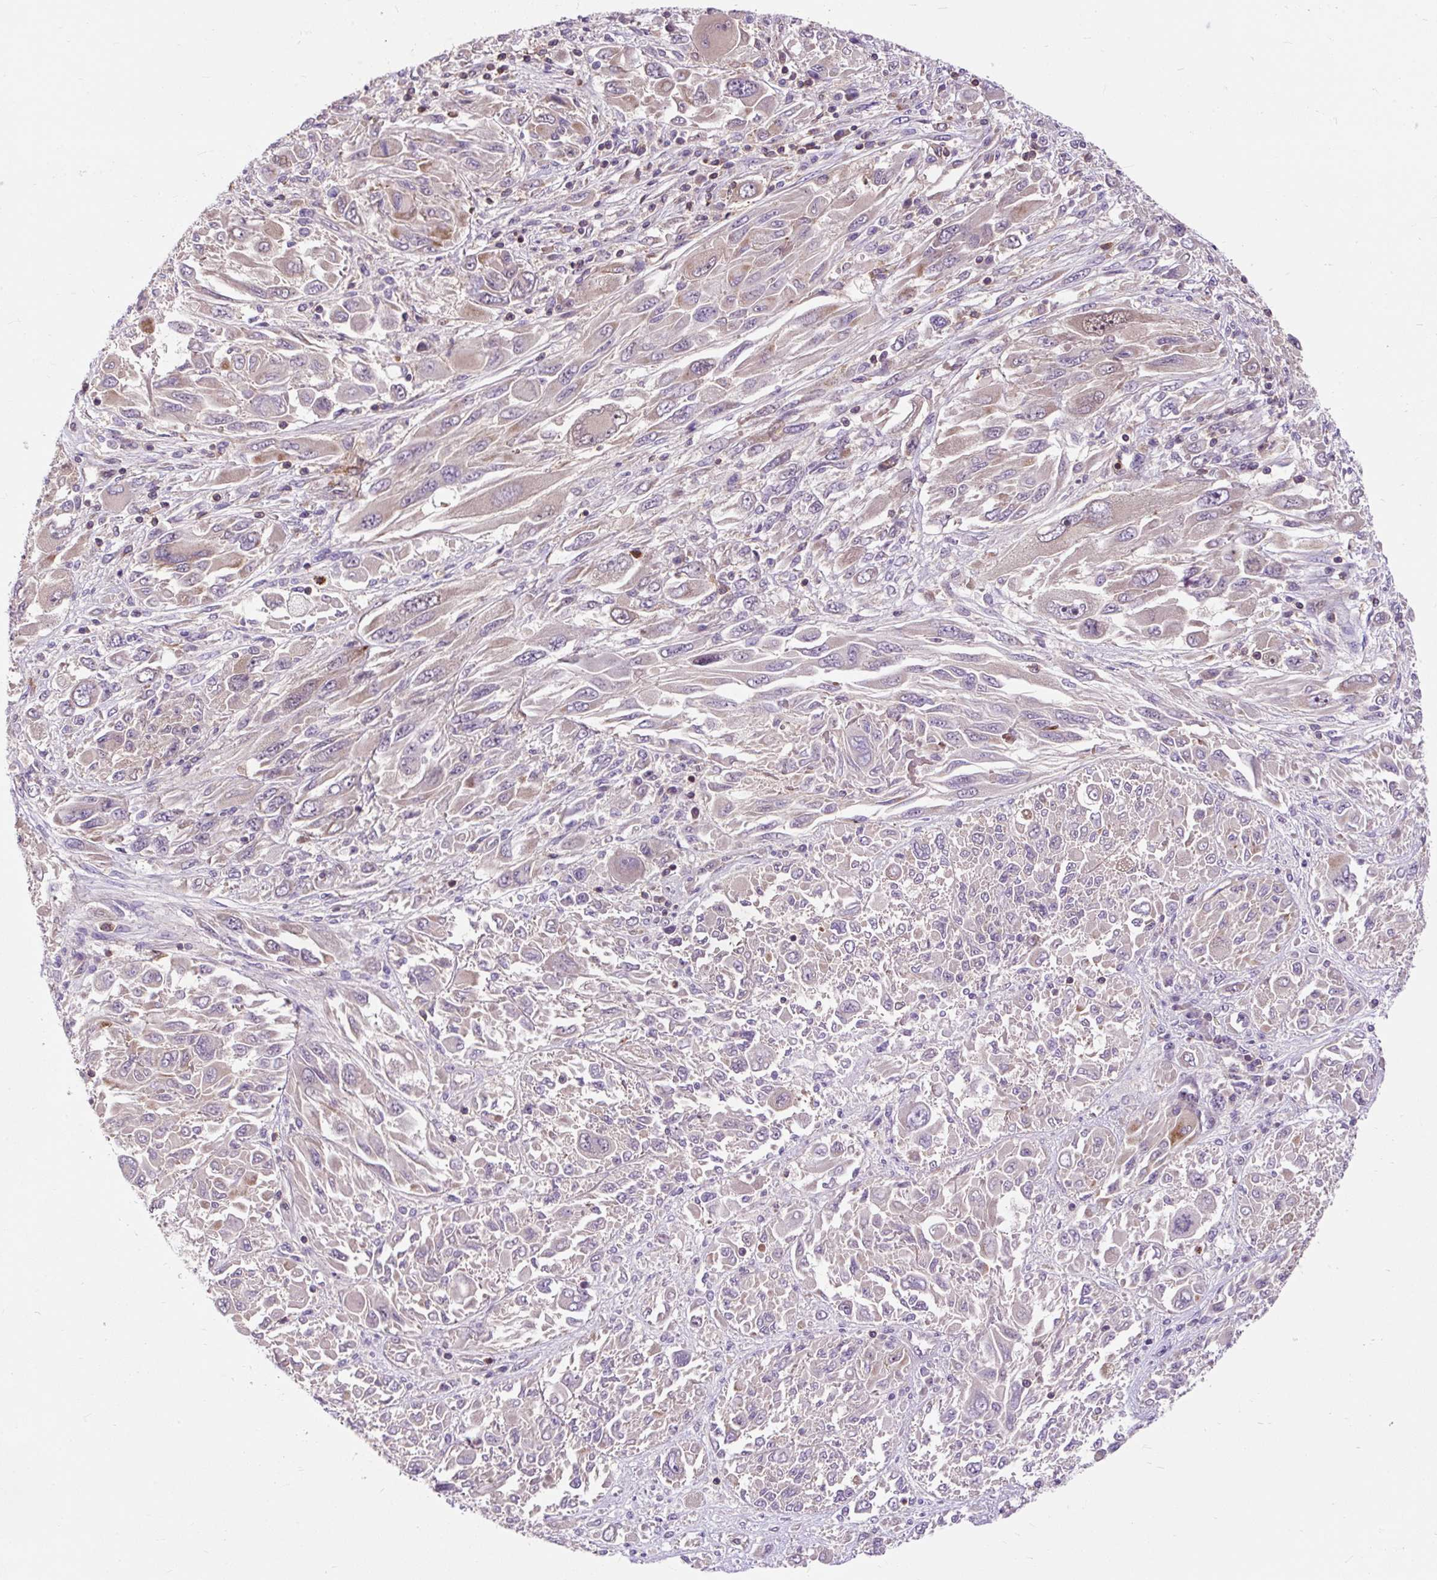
{"staining": {"intensity": "weak", "quantity": "<25%", "location": "cytoplasmic/membranous"}, "tissue": "melanoma", "cell_type": "Tumor cells", "image_type": "cancer", "snomed": [{"axis": "morphology", "description": "Malignant melanoma, NOS"}, {"axis": "topography", "description": "Skin"}], "caption": "Immunohistochemistry (IHC) photomicrograph of neoplastic tissue: human malignant melanoma stained with DAB (3,3'-diaminobenzidine) shows no significant protein positivity in tumor cells.", "gene": "PCDHGB3", "patient": {"sex": "female", "age": 91}}